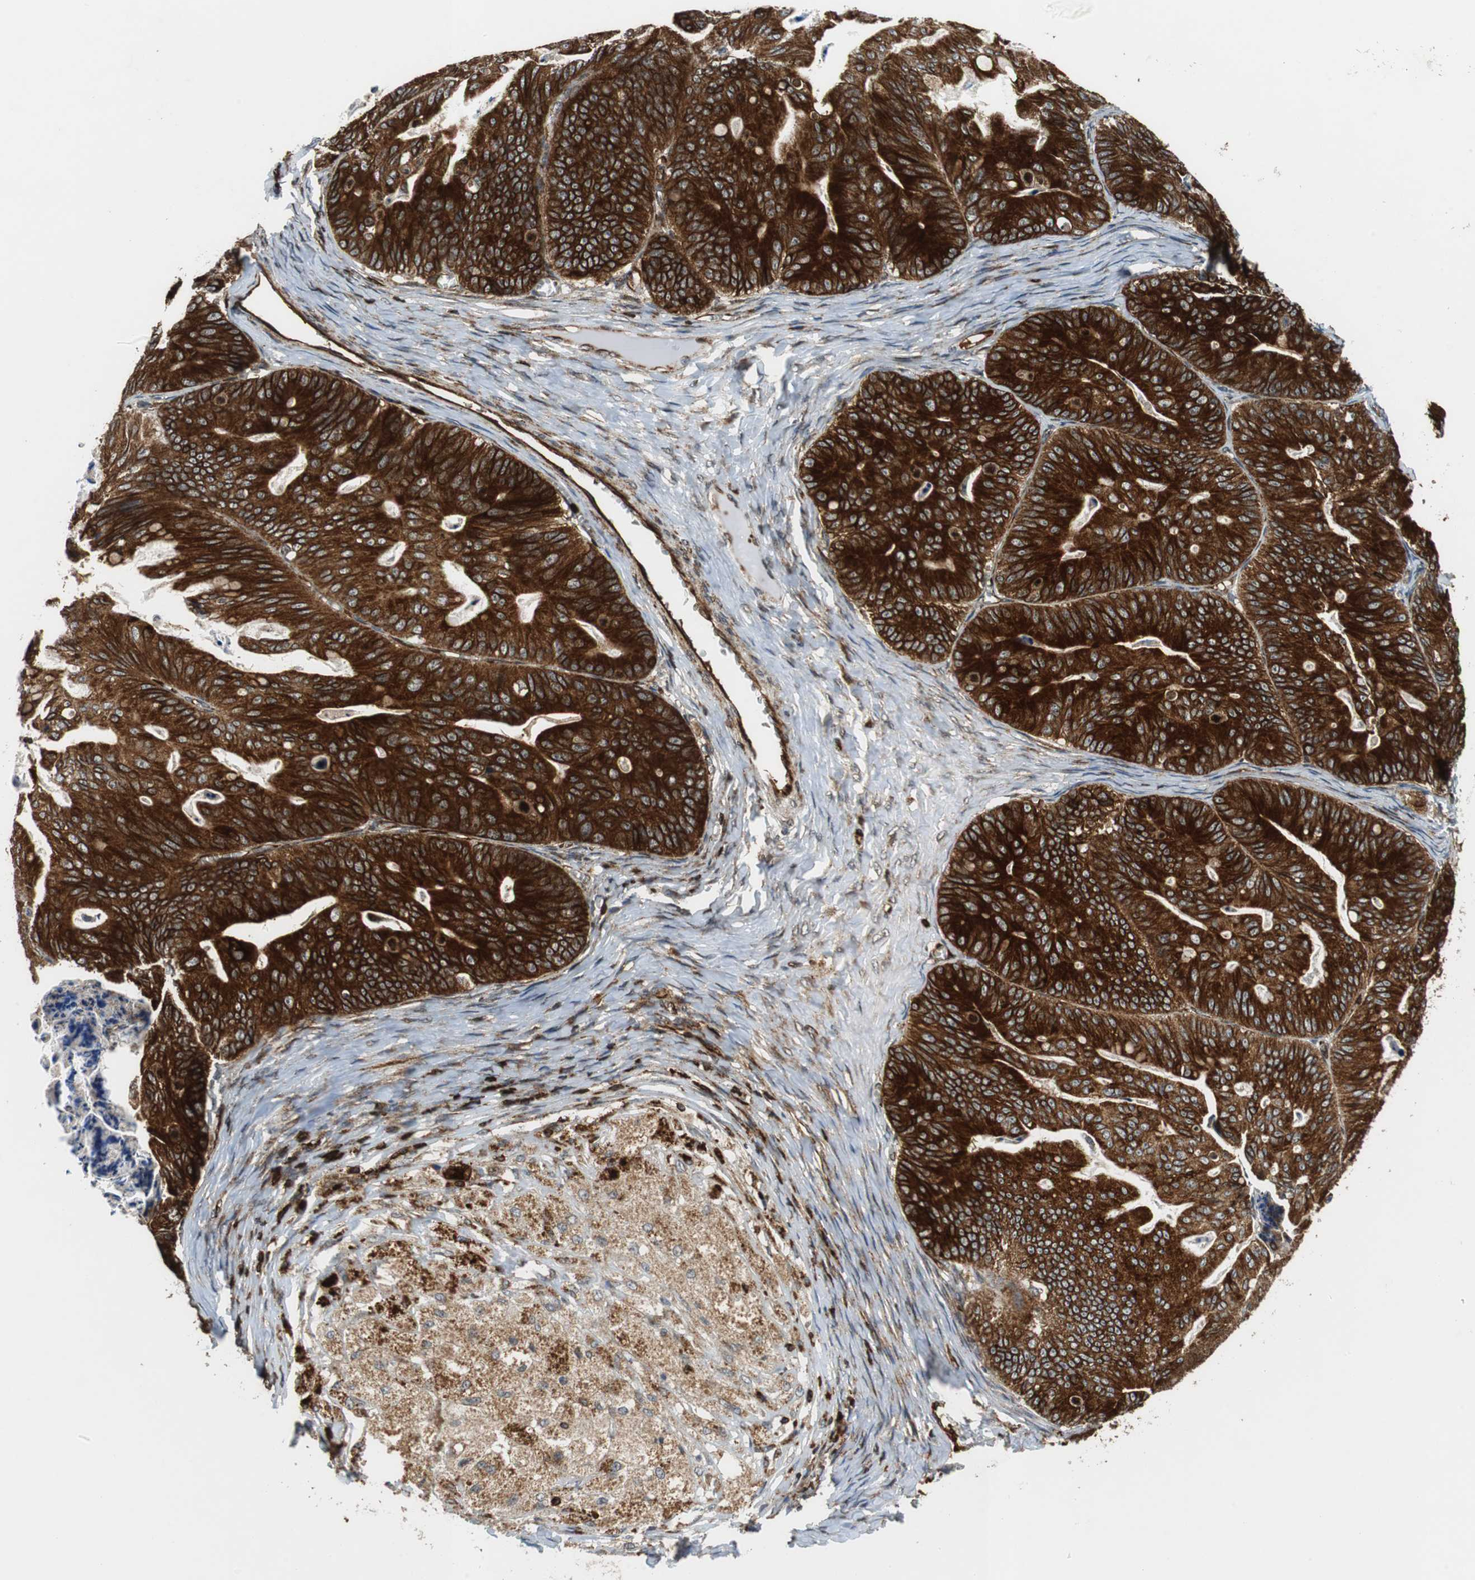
{"staining": {"intensity": "strong", "quantity": ">75%", "location": "cytoplasmic/membranous"}, "tissue": "ovarian cancer", "cell_type": "Tumor cells", "image_type": "cancer", "snomed": [{"axis": "morphology", "description": "Cystadenocarcinoma, mucinous, NOS"}, {"axis": "topography", "description": "Ovary"}], "caption": "The micrograph demonstrates staining of ovarian cancer, revealing strong cytoplasmic/membranous protein staining (brown color) within tumor cells.", "gene": "TUBA4A", "patient": {"sex": "female", "age": 36}}